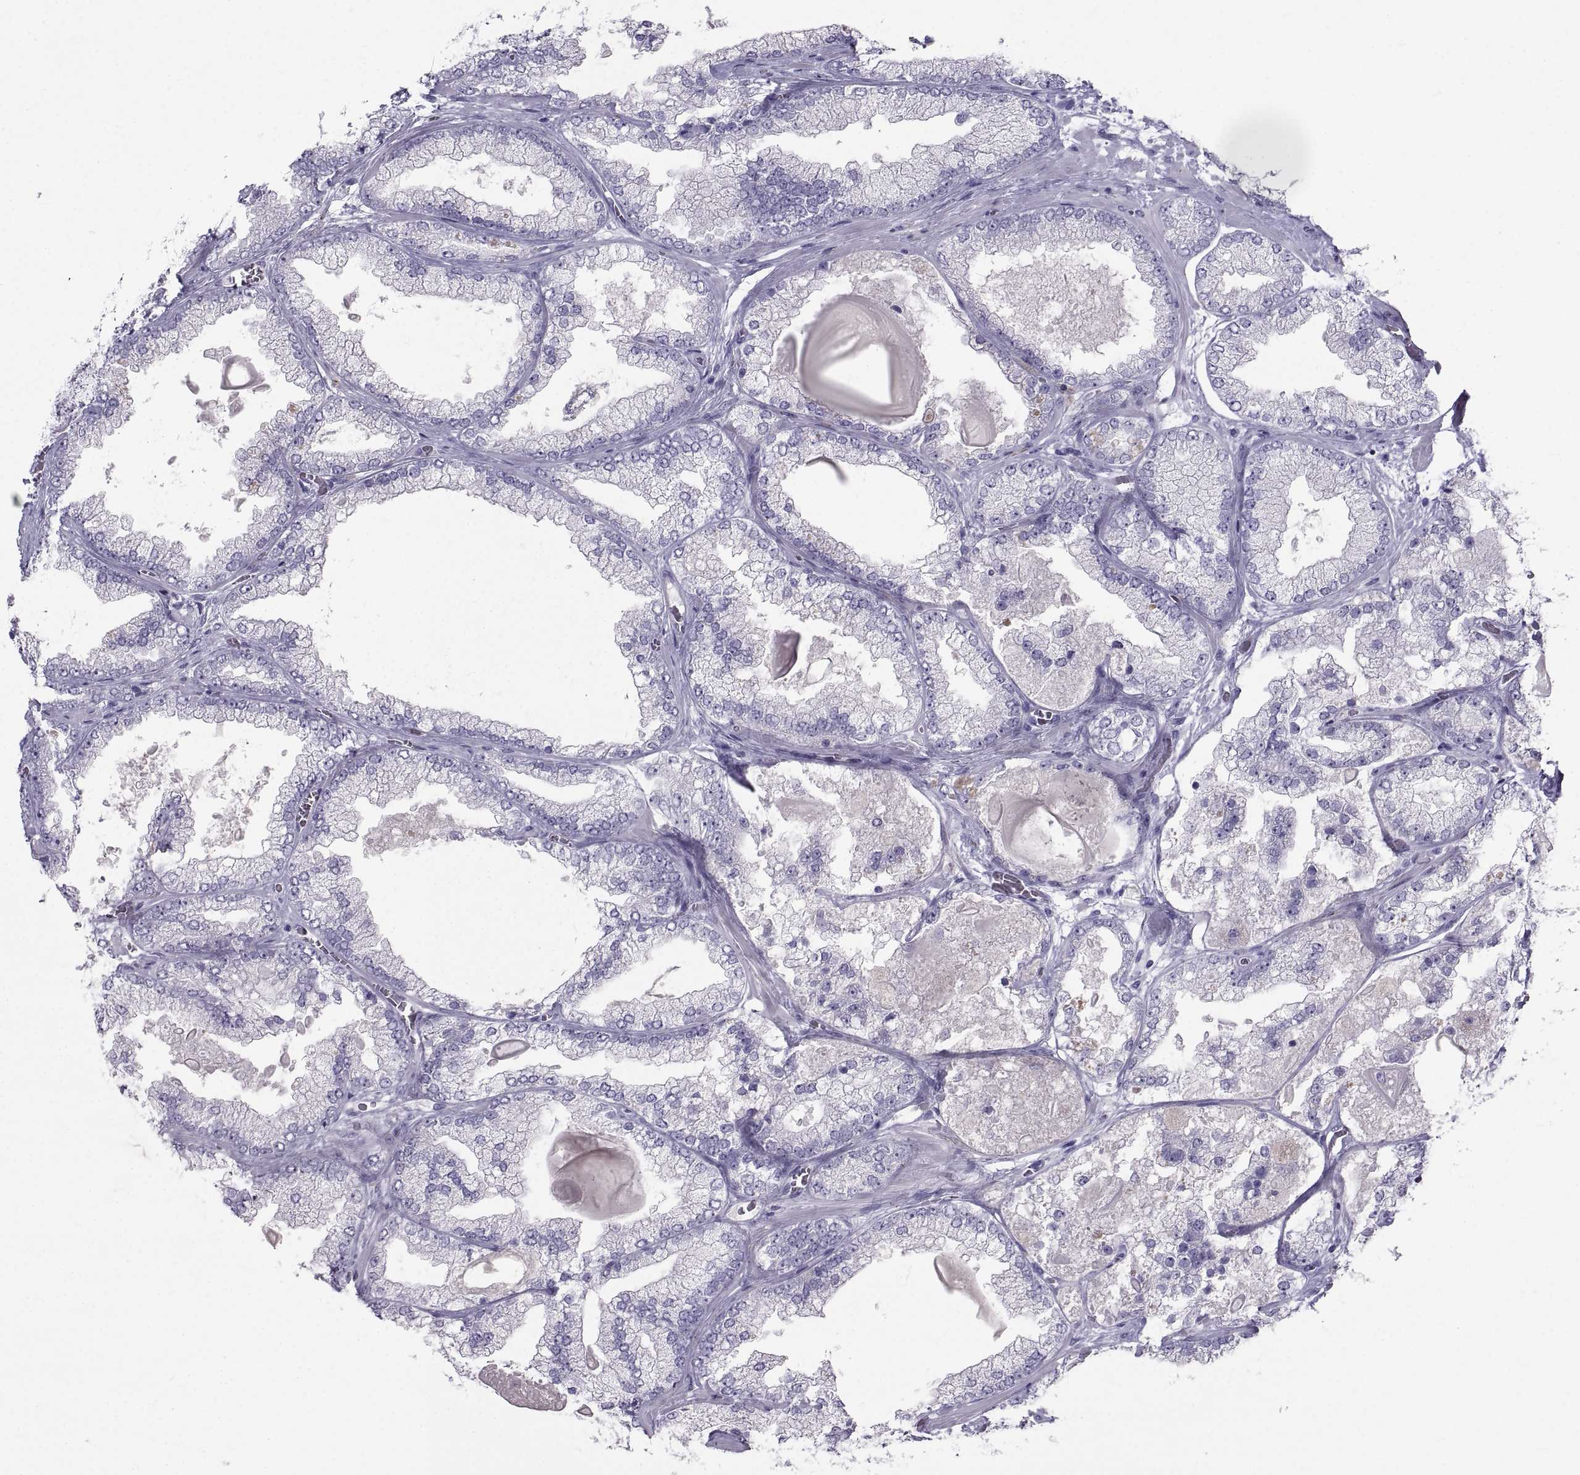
{"staining": {"intensity": "negative", "quantity": "none", "location": "none"}, "tissue": "prostate cancer", "cell_type": "Tumor cells", "image_type": "cancer", "snomed": [{"axis": "morphology", "description": "Adenocarcinoma, Low grade"}, {"axis": "topography", "description": "Prostate"}], "caption": "High magnification brightfield microscopy of prostate cancer (adenocarcinoma (low-grade)) stained with DAB (3,3'-diaminobenzidine) (brown) and counterstained with hematoxylin (blue): tumor cells show no significant positivity.", "gene": "PCSK1N", "patient": {"sex": "male", "age": 57}}